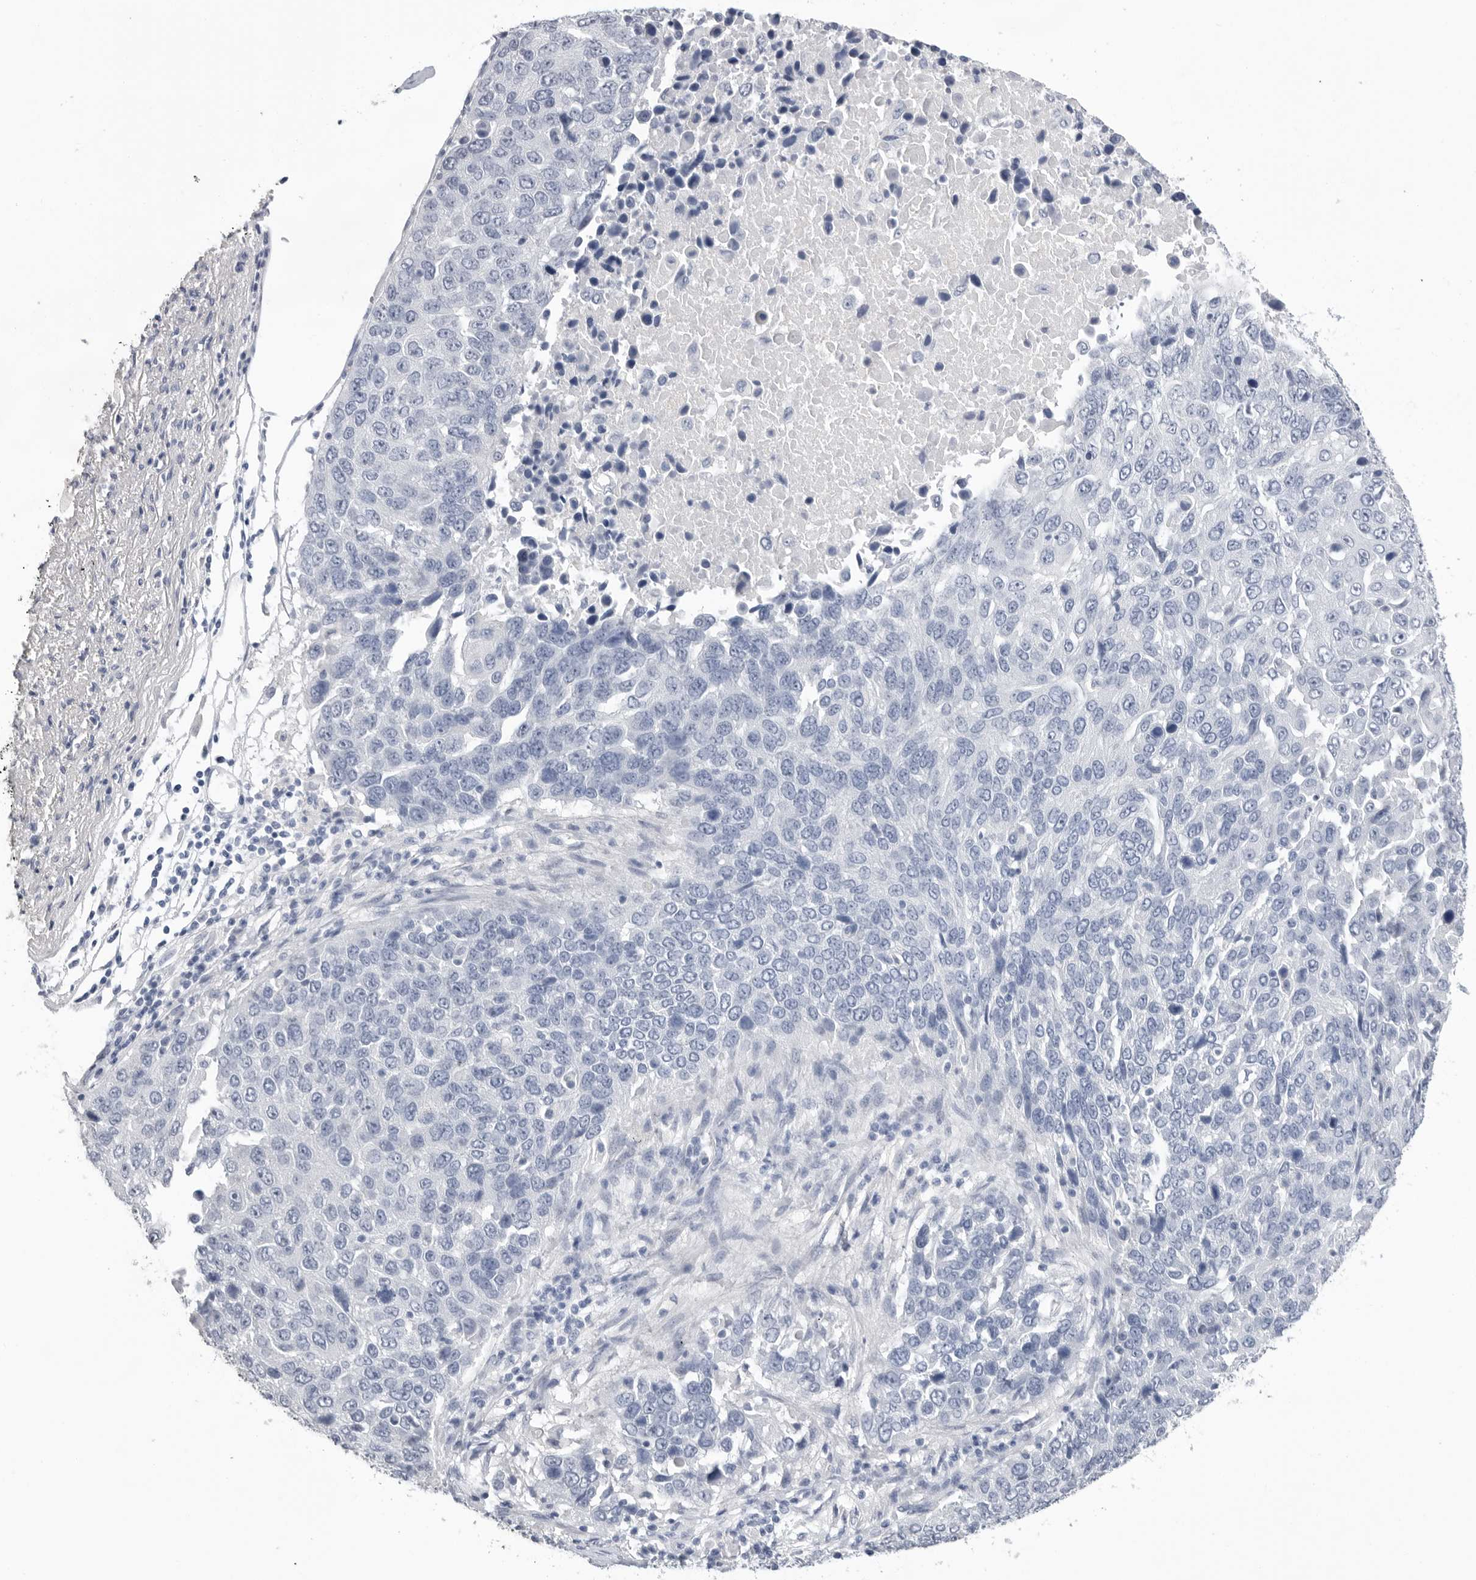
{"staining": {"intensity": "negative", "quantity": "none", "location": "none"}, "tissue": "lung cancer", "cell_type": "Tumor cells", "image_type": "cancer", "snomed": [{"axis": "morphology", "description": "Squamous cell carcinoma, NOS"}, {"axis": "topography", "description": "Lung"}], "caption": "This is a photomicrograph of IHC staining of lung squamous cell carcinoma, which shows no expression in tumor cells.", "gene": "APOA2", "patient": {"sex": "male", "age": 66}}